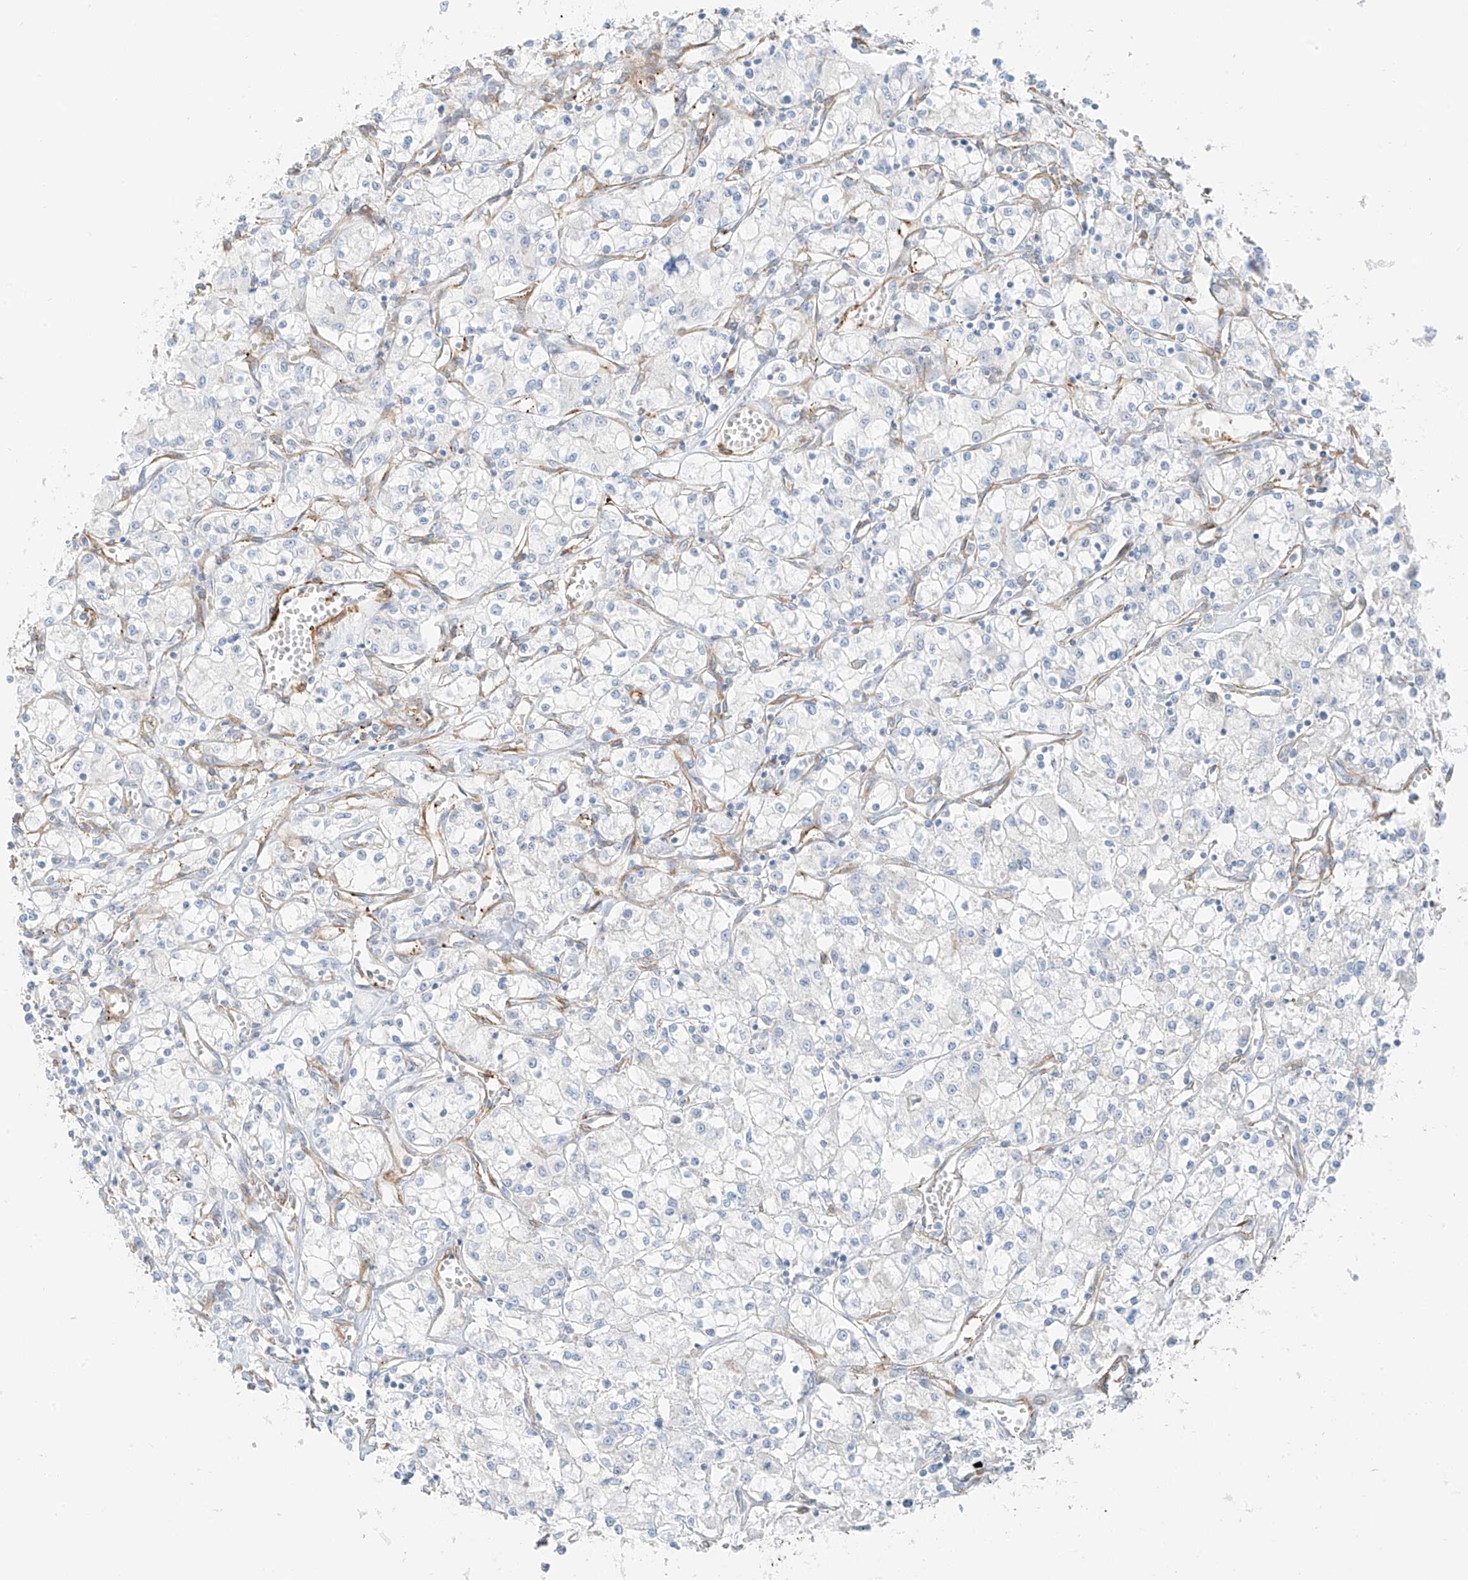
{"staining": {"intensity": "negative", "quantity": "none", "location": "none"}, "tissue": "renal cancer", "cell_type": "Tumor cells", "image_type": "cancer", "snomed": [{"axis": "morphology", "description": "Adenocarcinoma, NOS"}, {"axis": "topography", "description": "Kidney"}], "caption": "Human renal adenocarcinoma stained for a protein using immunohistochemistry displays no positivity in tumor cells.", "gene": "SMCP", "patient": {"sex": "female", "age": 59}}